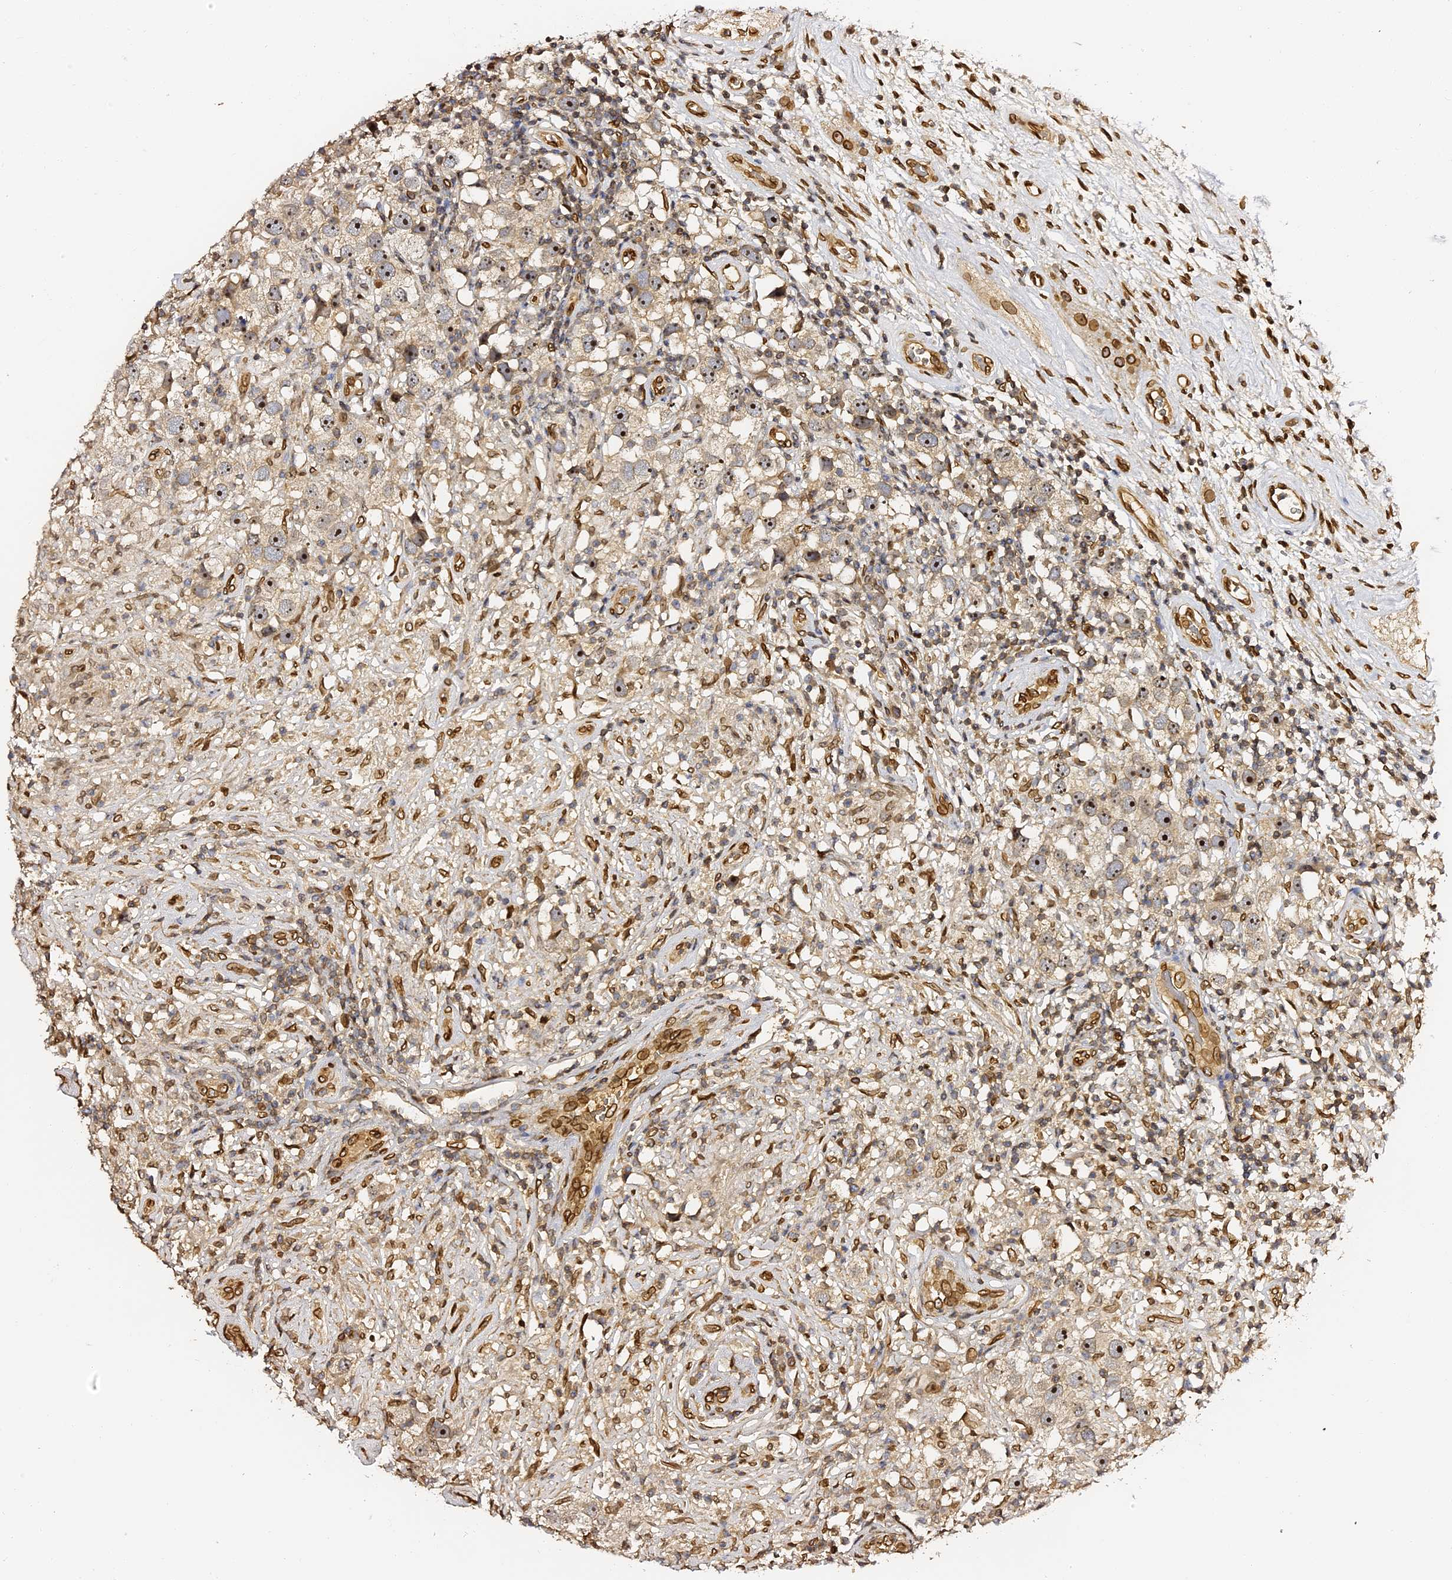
{"staining": {"intensity": "moderate", "quantity": "25%-75%", "location": "nuclear"}, "tissue": "testis cancer", "cell_type": "Tumor cells", "image_type": "cancer", "snomed": [{"axis": "morphology", "description": "Seminoma, NOS"}, {"axis": "topography", "description": "Testis"}], "caption": "A brown stain shows moderate nuclear staining of a protein in human seminoma (testis) tumor cells.", "gene": "ANAPC5", "patient": {"sex": "male", "age": 49}}